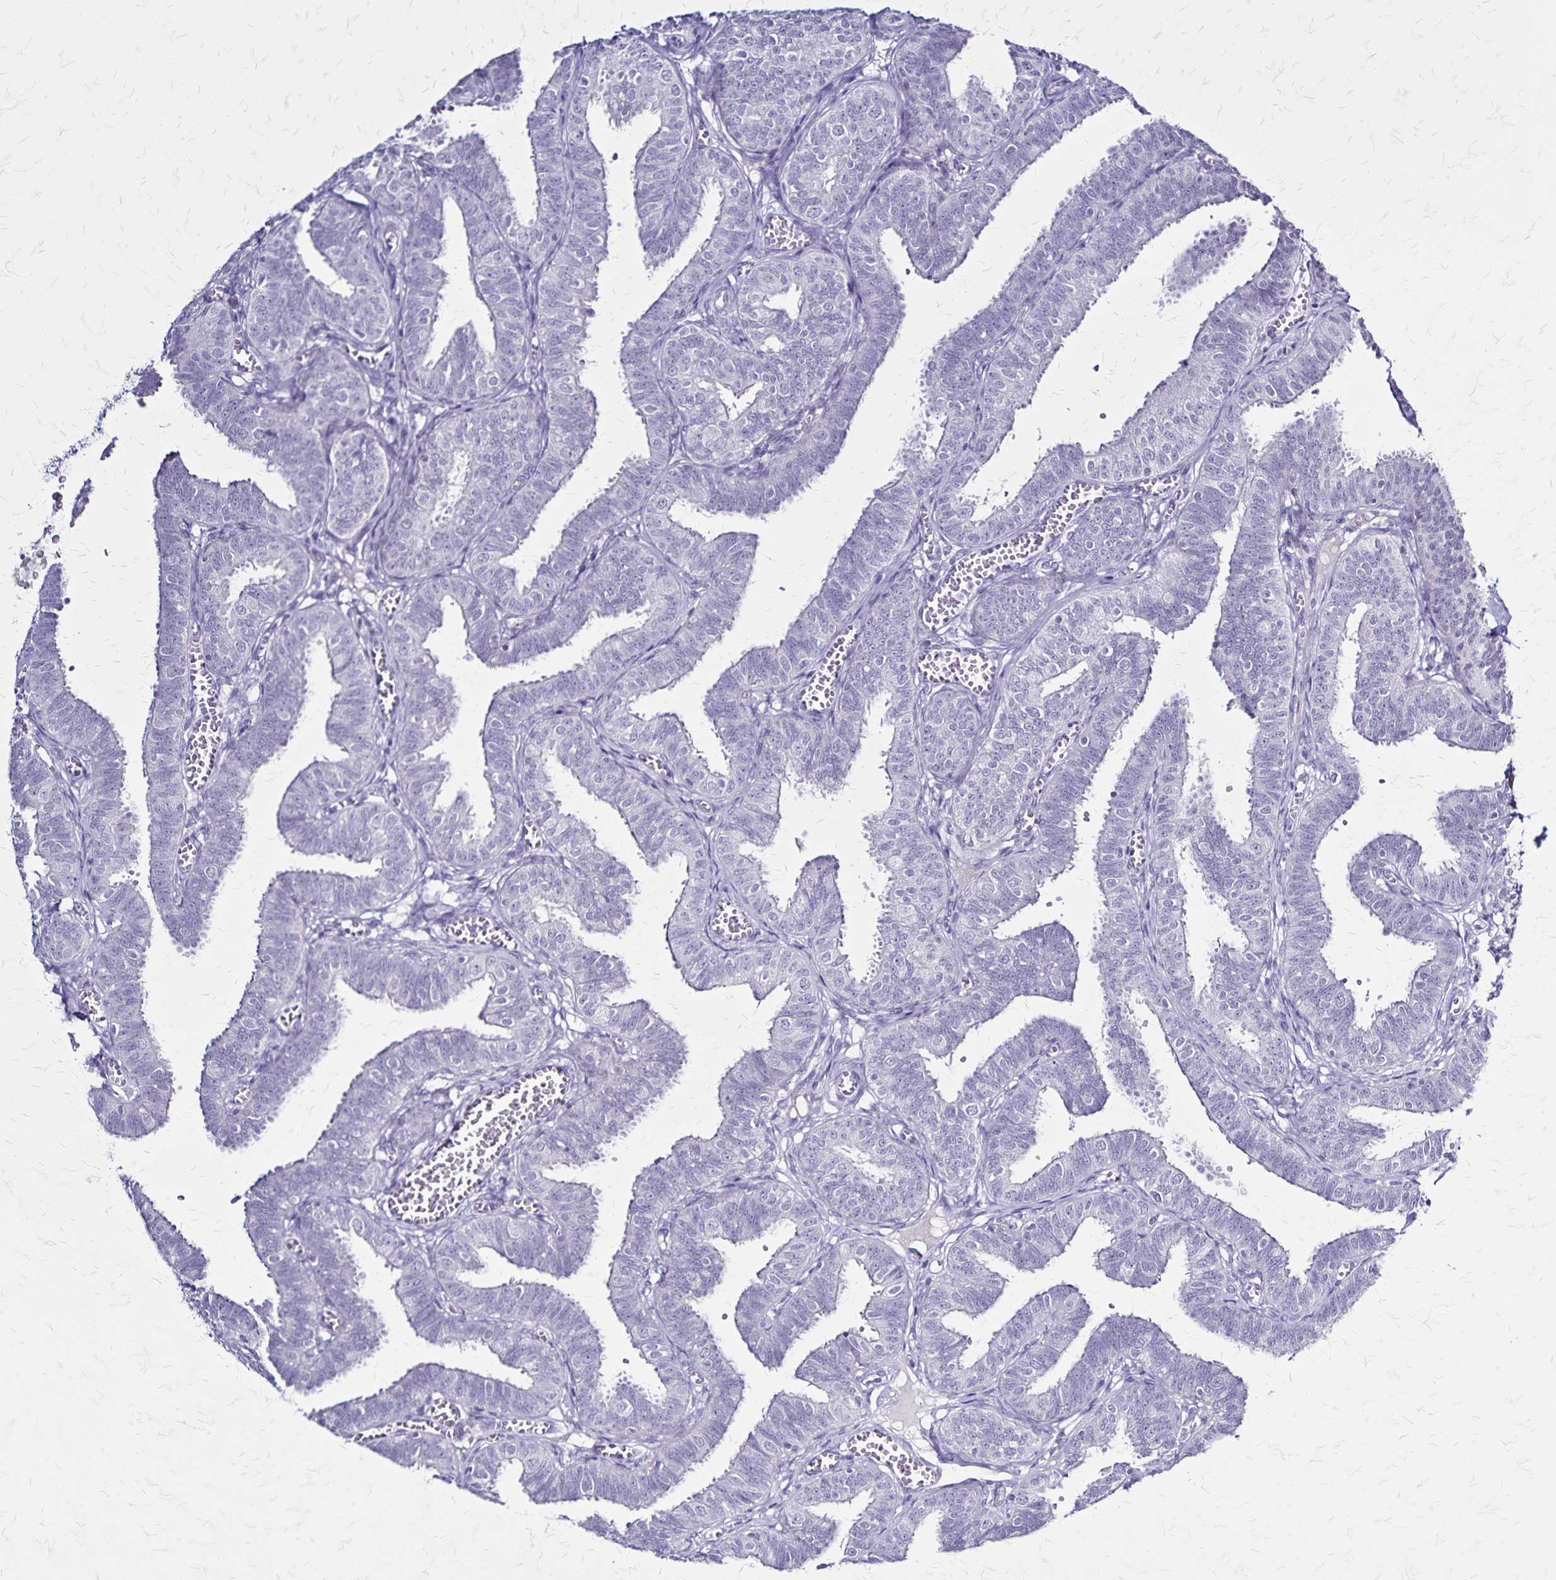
{"staining": {"intensity": "negative", "quantity": "none", "location": "none"}, "tissue": "fallopian tube", "cell_type": "Glandular cells", "image_type": "normal", "snomed": [{"axis": "morphology", "description": "Normal tissue, NOS"}, {"axis": "topography", "description": "Fallopian tube"}], "caption": "A photomicrograph of human fallopian tube is negative for staining in glandular cells. Brightfield microscopy of IHC stained with DAB (brown) and hematoxylin (blue), captured at high magnification.", "gene": "PLXNA4", "patient": {"sex": "female", "age": 25}}